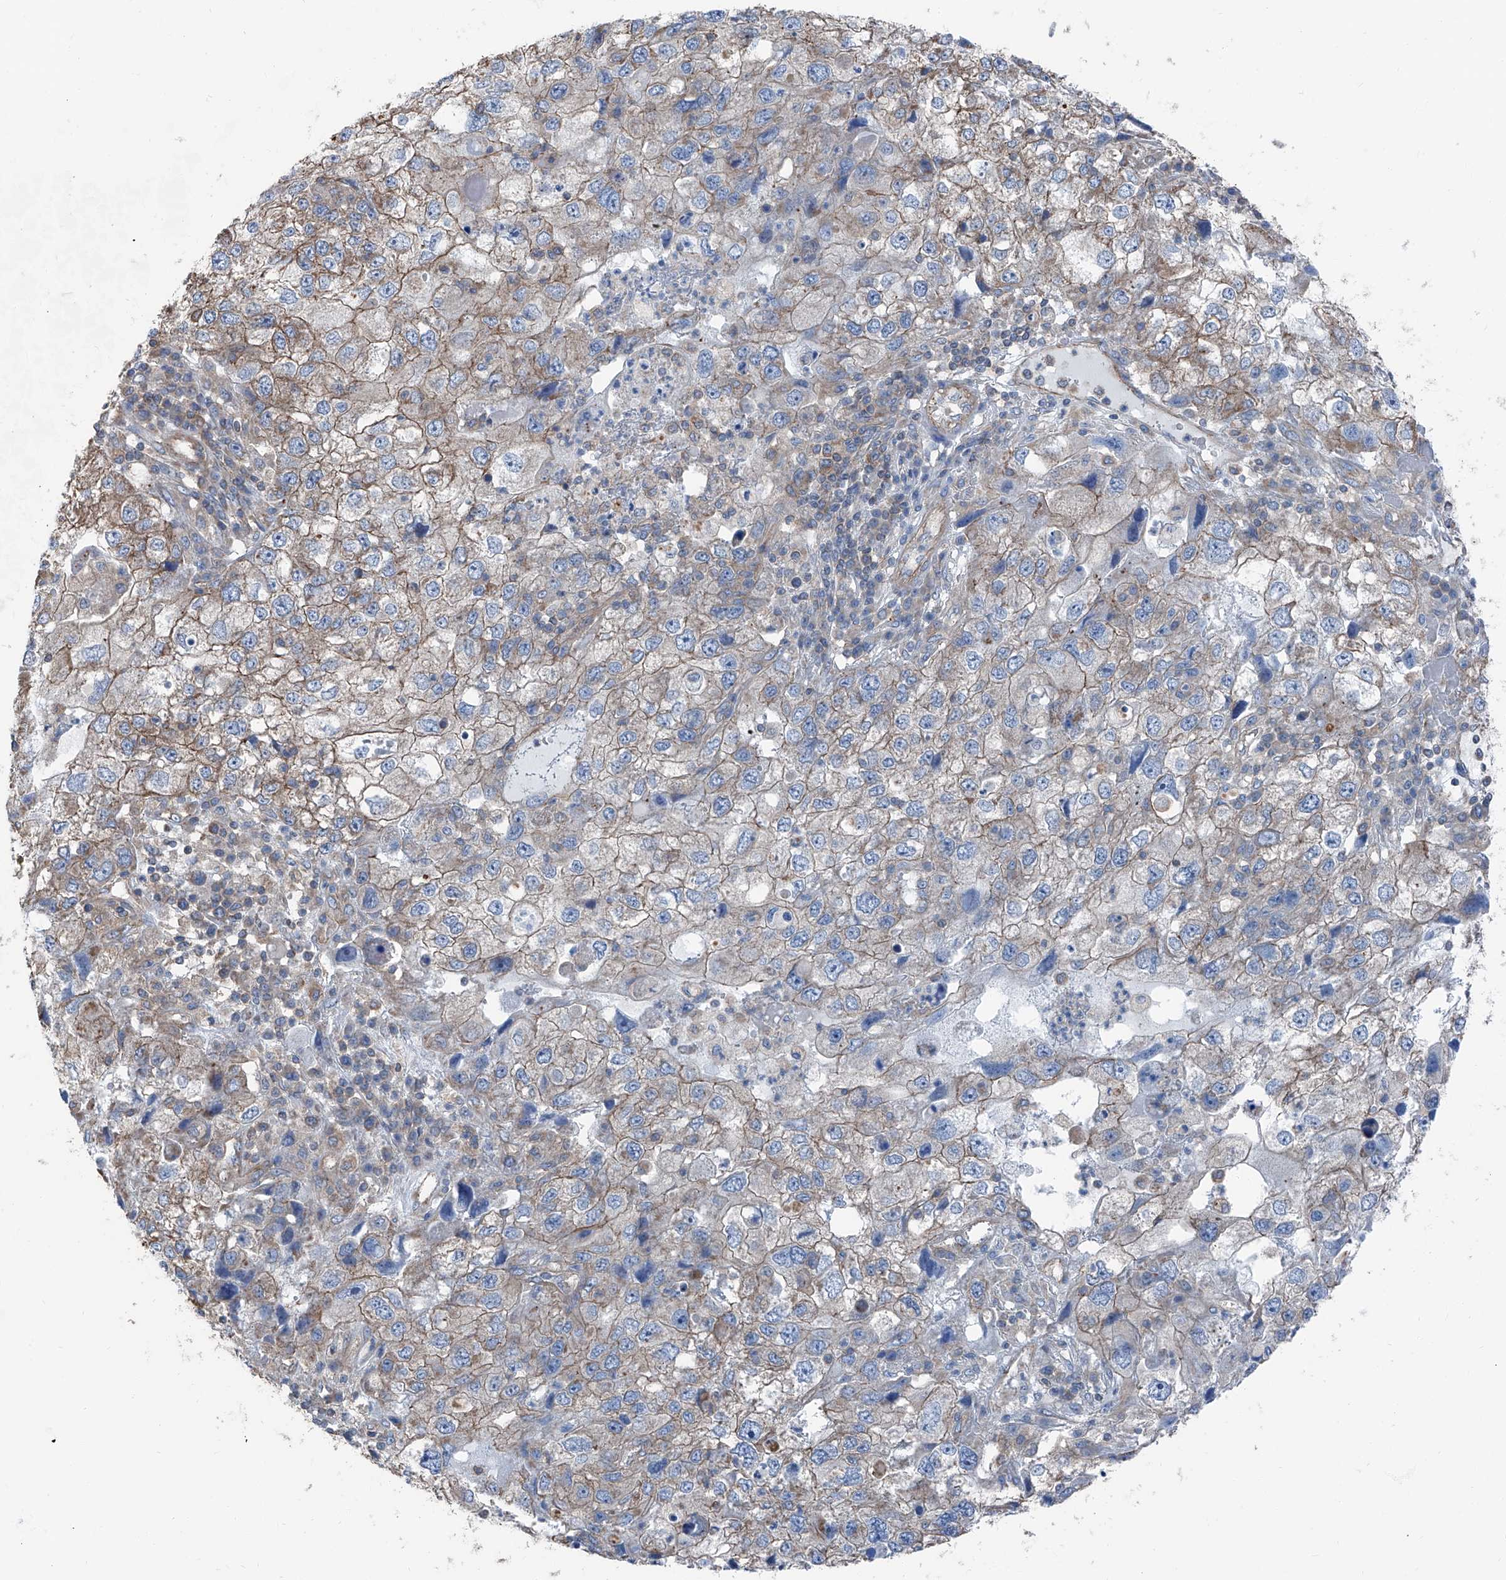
{"staining": {"intensity": "weak", "quantity": "25%-75%", "location": "cytoplasmic/membranous"}, "tissue": "endometrial cancer", "cell_type": "Tumor cells", "image_type": "cancer", "snomed": [{"axis": "morphology", "description": "Adenocarcinoma, NOS"}, {"axis": "topography", "description": "Endometrium"}], "caption": "Immunohistochemical staining of endometrial adenocarcinoma displays low levels of weak cytoplasmic/membranous protein staining in approximately 25%-75% of tumor cells.", "gene": "GPR142", "patient": {"sex": "female", "age": 49}}